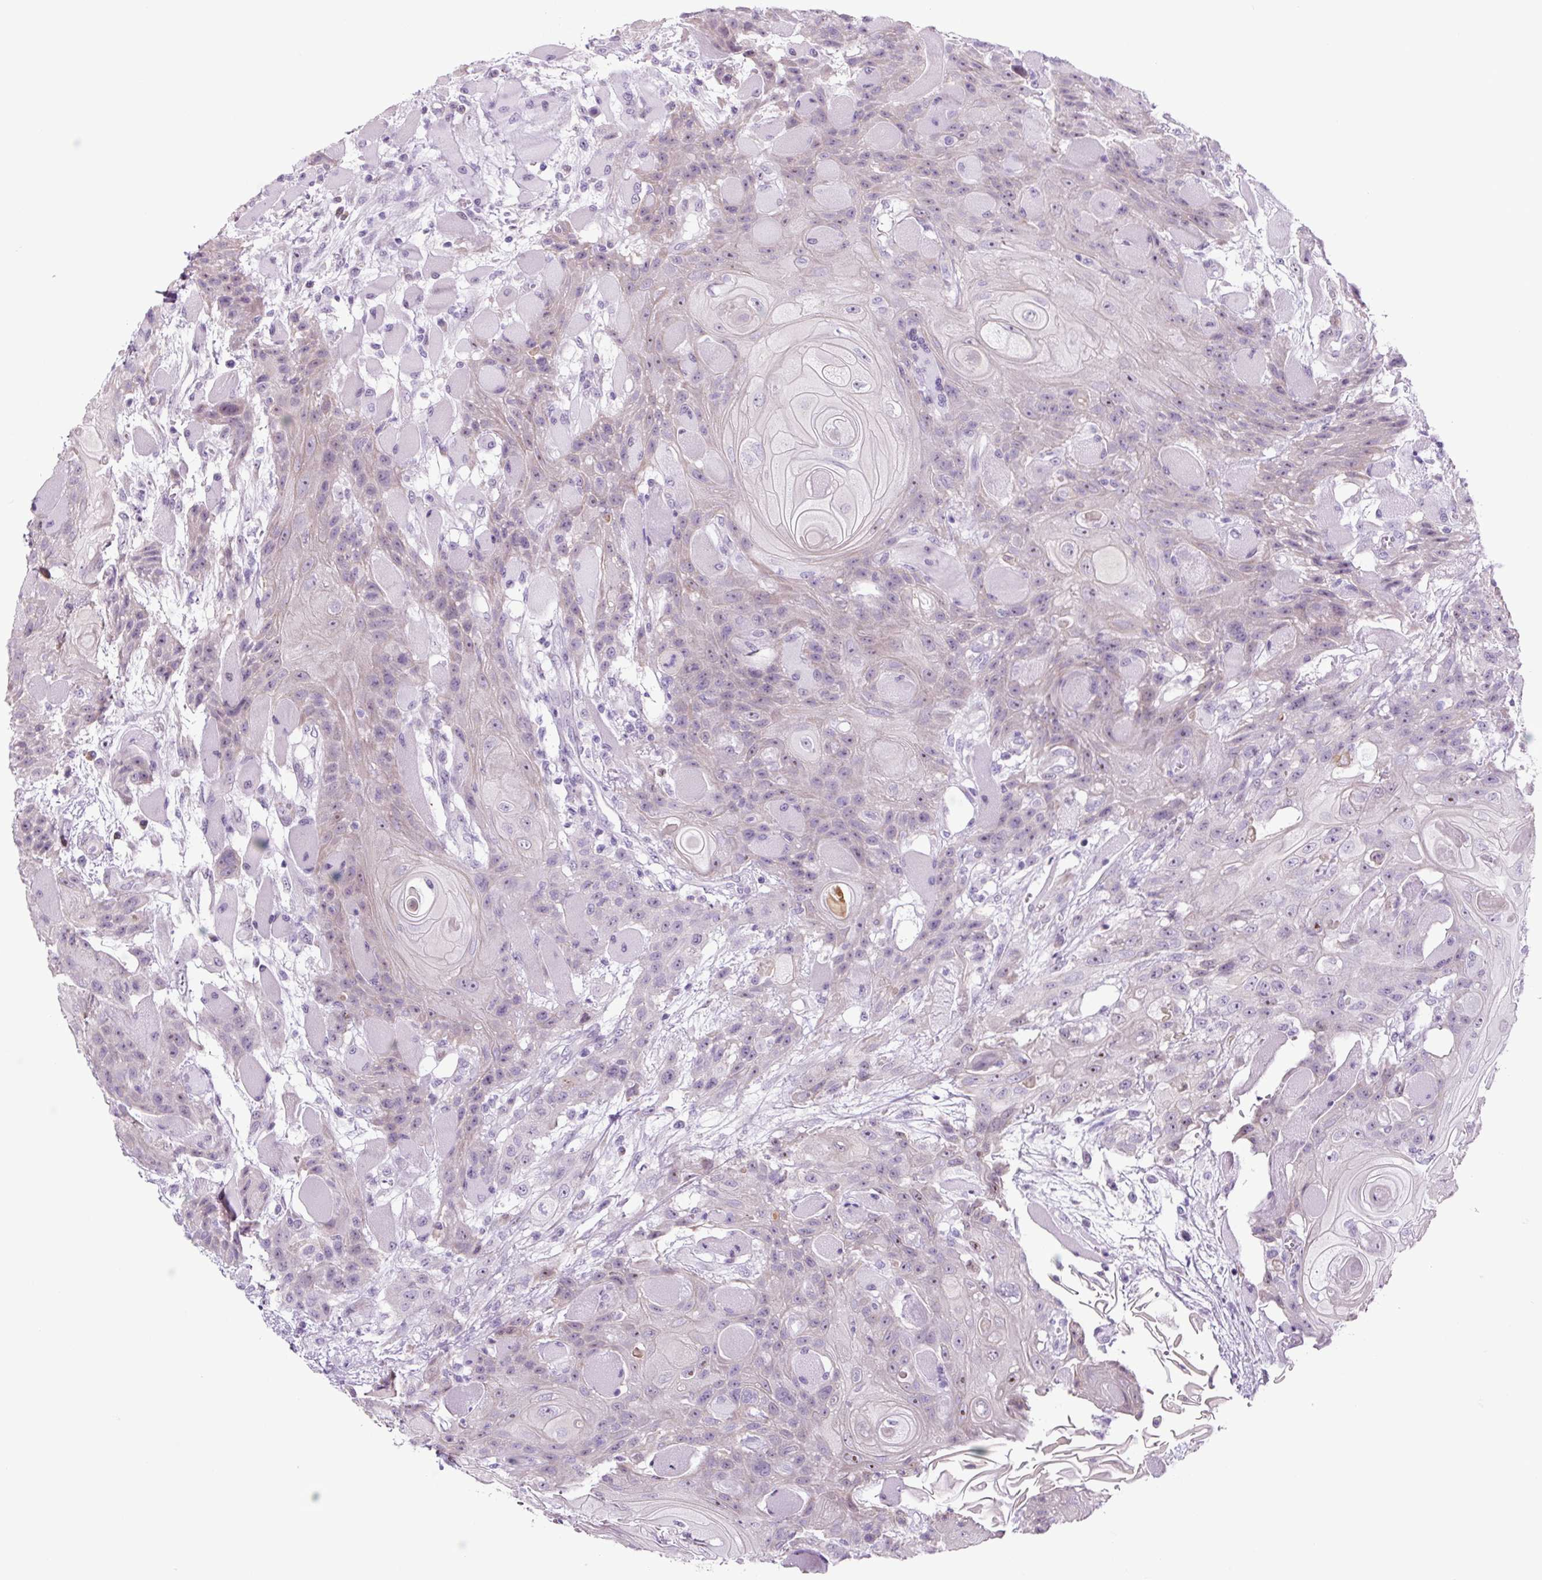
{"staining": {"intensity": "negative", "quantity": "none", "location": "none"}, "tissue": "head and neck cancer", "cell_type": "Tumor cells", "image_type": "cancer", "snomed": [{"axis": "morphology", "description": "Squamous cell carcinoma, NOS"}, {"axis": "topography", "description": "Head-Neck"}], "caption": "Image shows no significant protein positivity in tumor cells of head and neck cancer (squamous cell carcinoma).", "gene": "RRS1", "patient": {"sex": "female", "age": 43}}